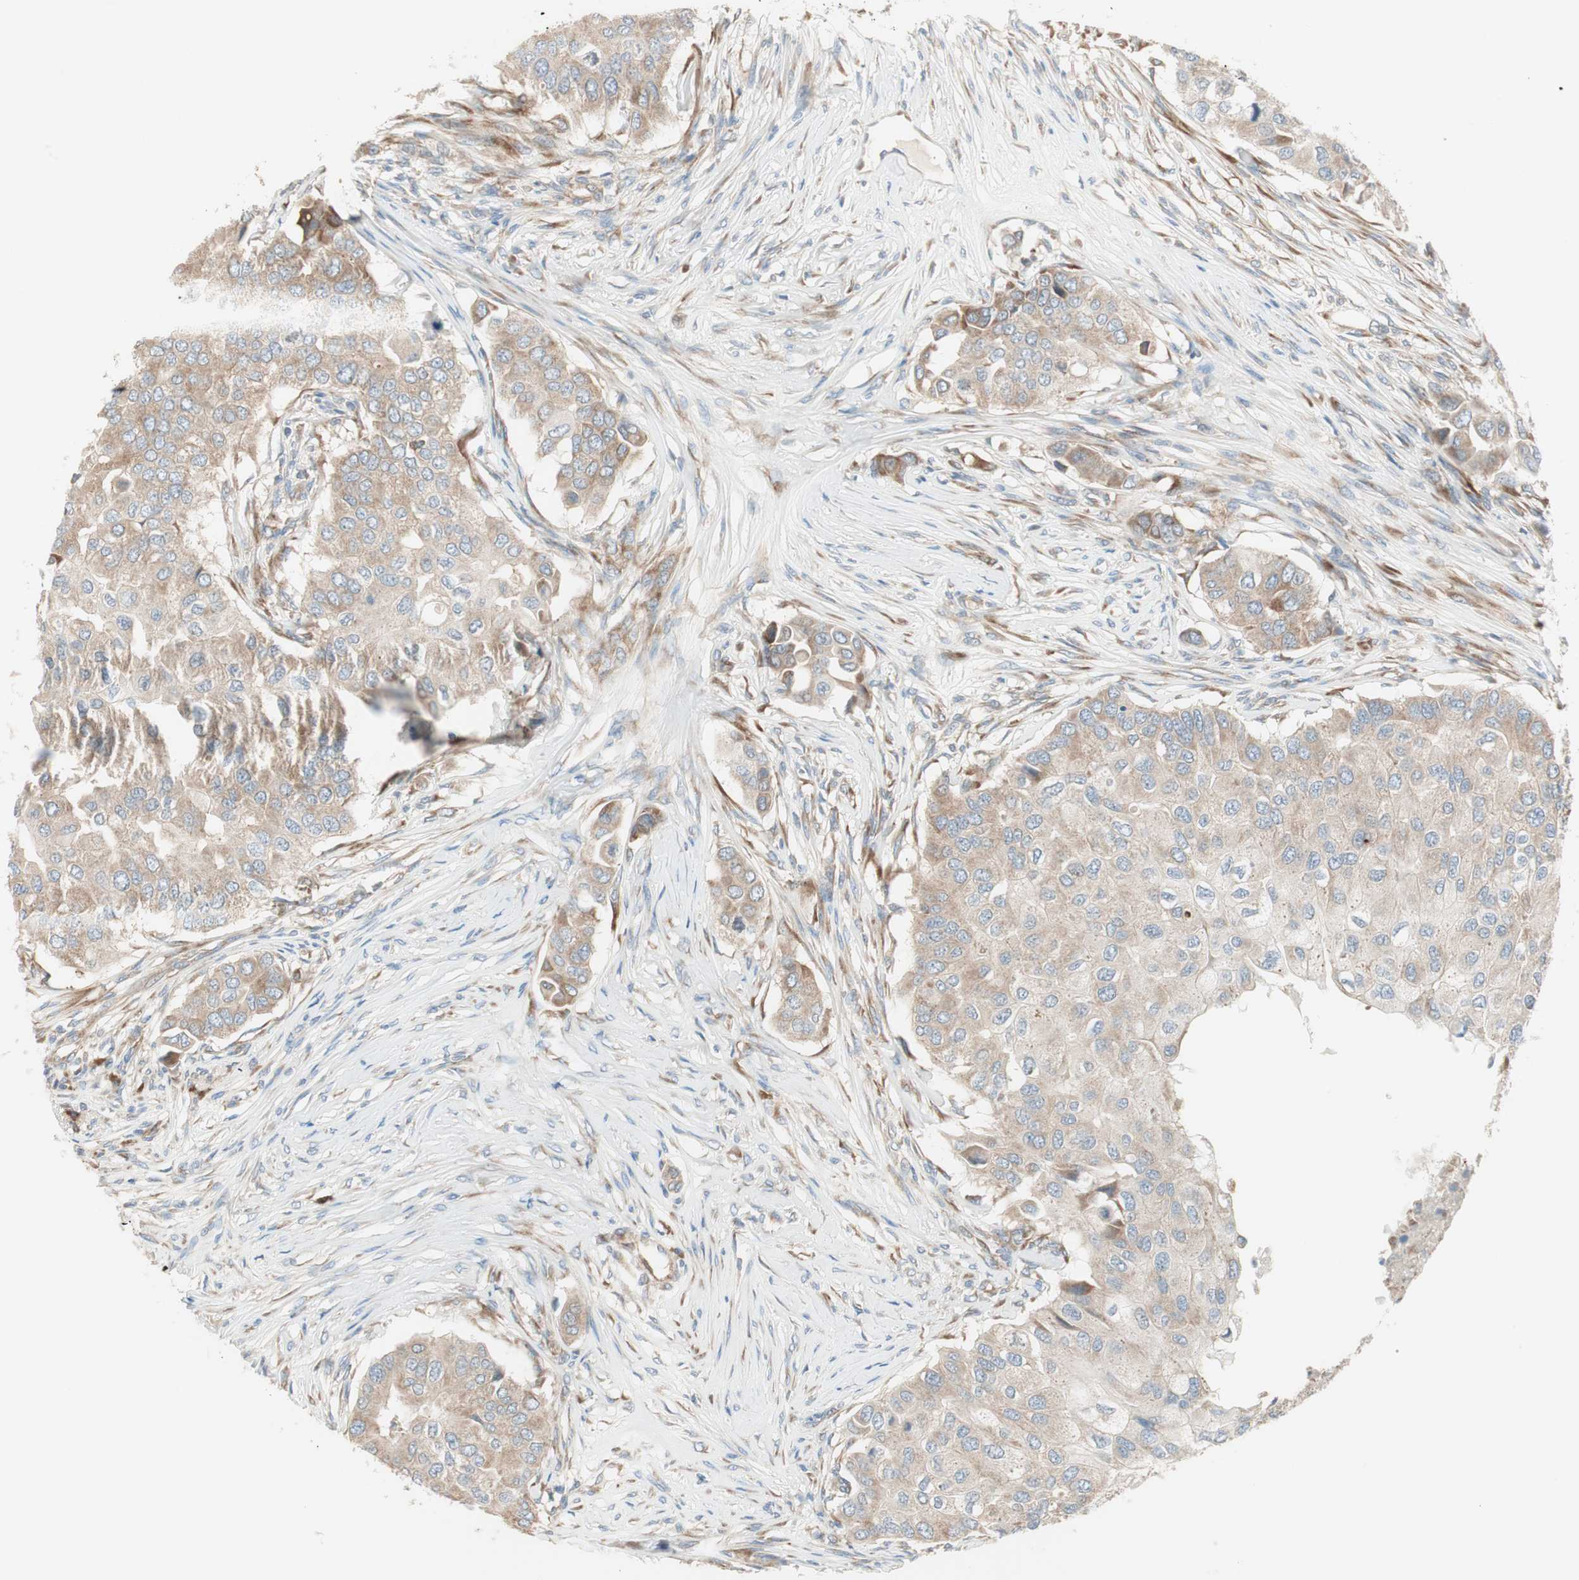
{"staining": {"intensity": "weak", "quantity": ">75%", "location": "cytoplasmic/membranous"}, "tissue": "breast cancer", "cell_type": "Tumor cells", "image_type": "cancer", "snomed": [{"axis": "morphology", "description": "Normal tissue, NOS"}, {"axis": "morphology", "description": "Duct carcinoma"}, {"axis": "topography", "description": "Breast"}], "caption": "Tumor cells demonstrate low levels of weak cytoplasmic/membranous positivity in about >75% of cells in human breast cancer. (Stains: DAB in brown, nuclei in blue, Microscopy: brightfield microscopy at high magnification).", "gene": "RPL23", "patient": {"sex": "female", "age": 49}}